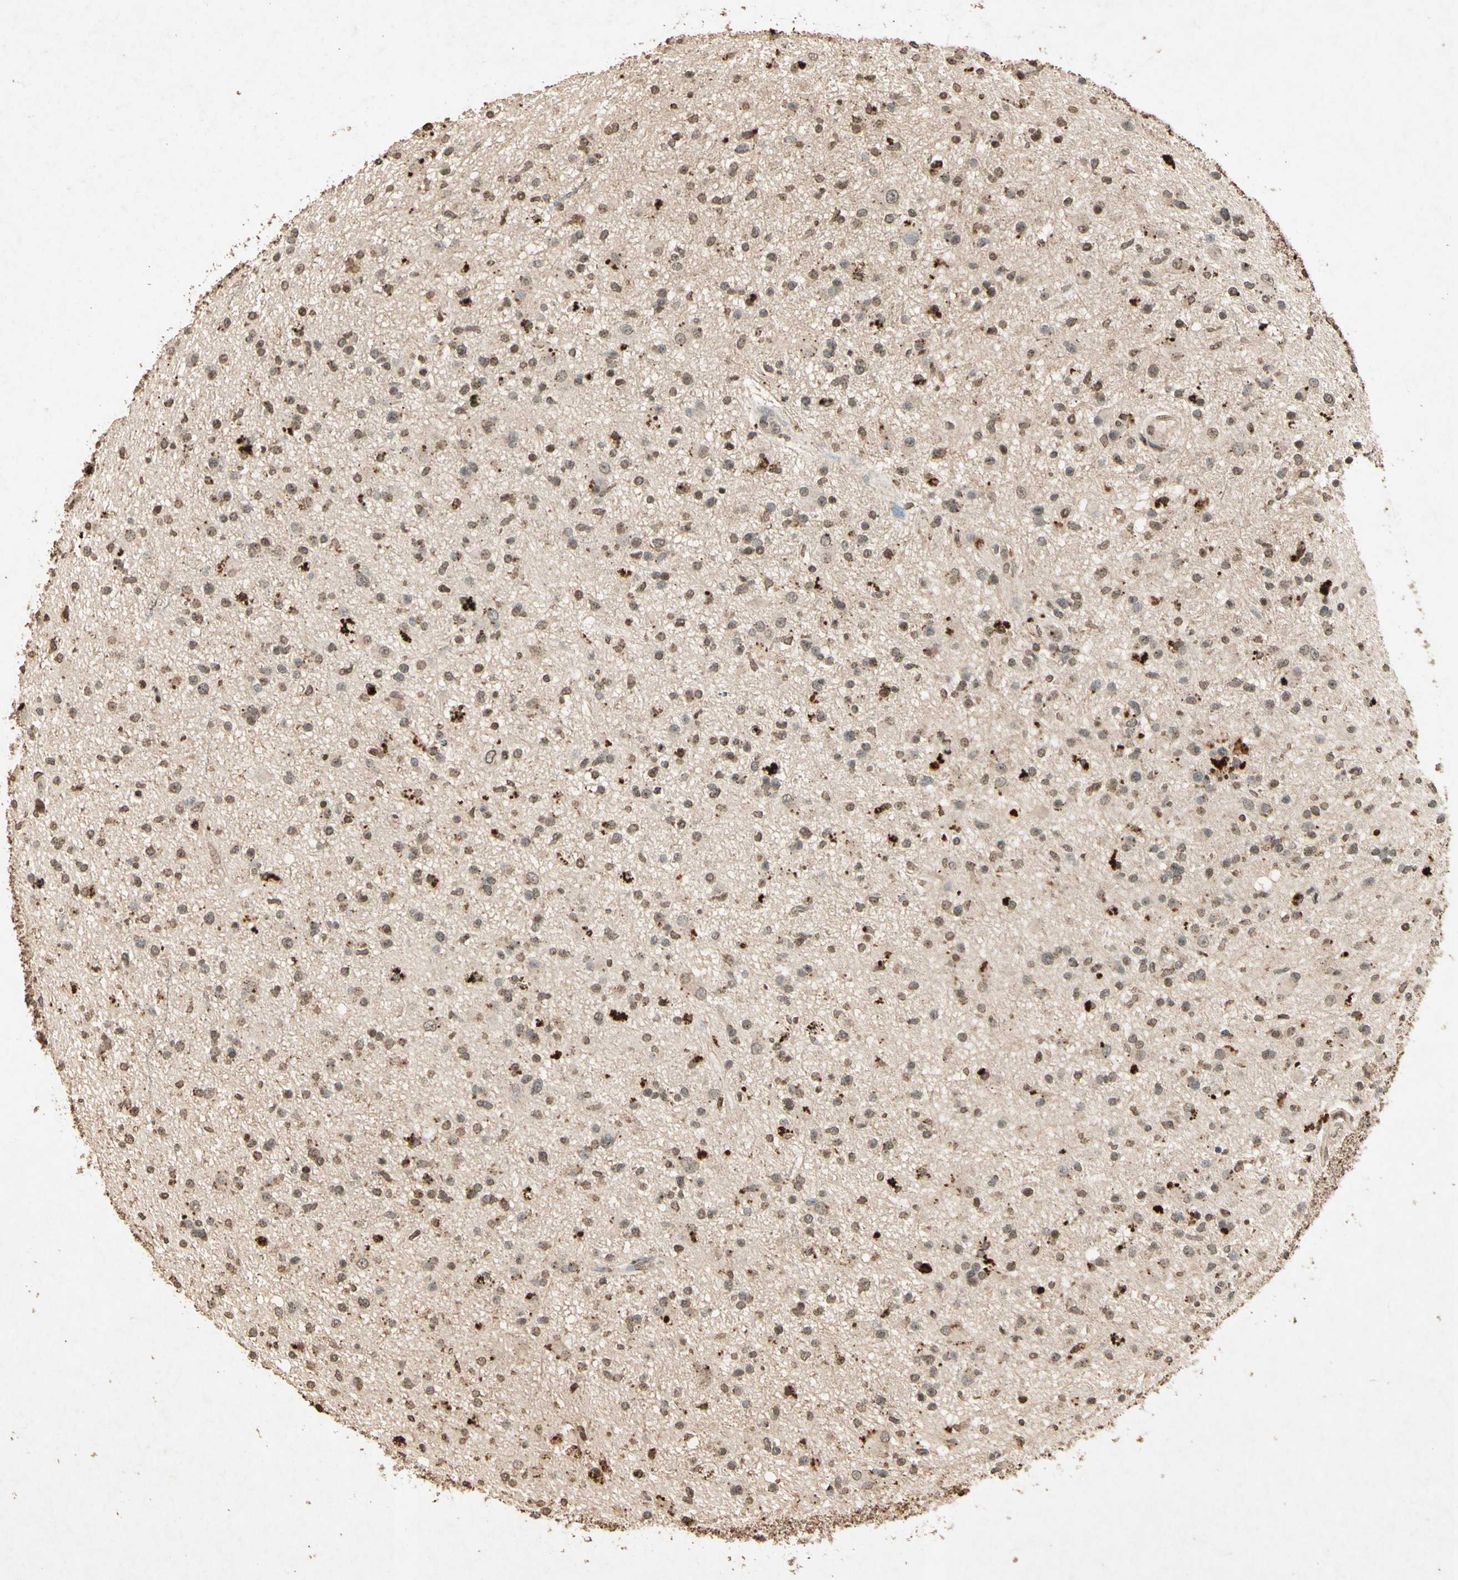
{"staining": {"intensity": "moderate", "quantity": "25%-75%", "location": "cytoplasmic/membranous"}, "tissue": "glioma", "cell_type": "Tumor cells", "image_type": "cancer", "snomed": [{"axis": "morphology", "description": "Glioma, malignant, High grade"}, {"axis": "topography", "description": "Brain"}], "caption": "This image demonstrates glioma stained with immunohistochemistry to label a protein in brown. The cytoplasmic/membranous of tumor cells show moderate positivity for the protein. Nuclei are counter-stained blue.", "gene": "GC", "patient": {"sex": "male", "age": 33}}